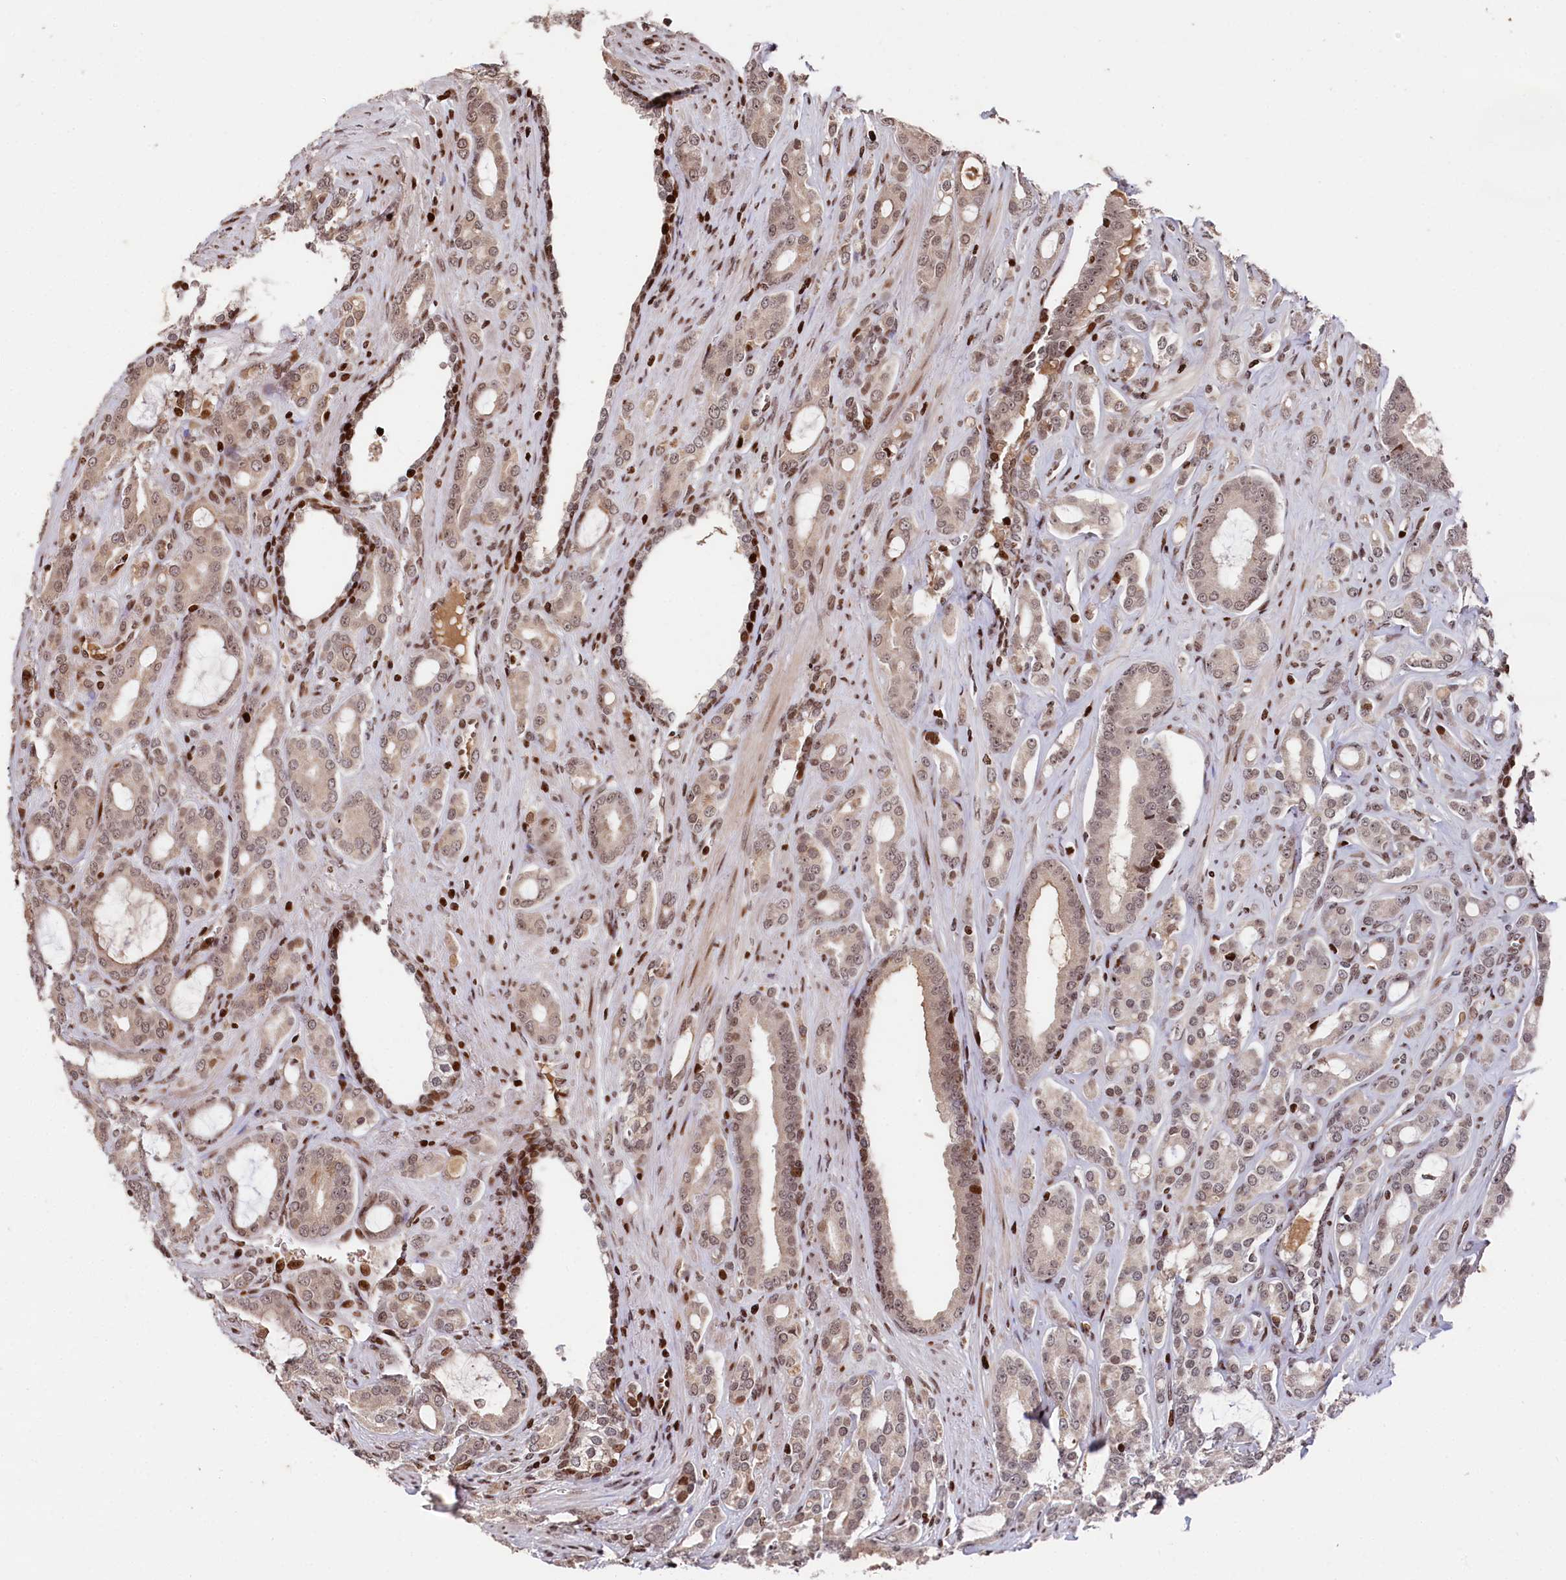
{"staining": {"intensity": "weak", "quantity": "<25%", "location": "cytoplasmic/membranous,nuclear"}, "tissue": "prostate cancer", "cell_type": "Tumor cells", "image_type": "cancer", "snomed": [{"axis": "morphology", "description": "Adenocarcinoma, High grade"}, {"axis": "topography", "description": "Prostate"}], "caption": "Tumor cells show no significant protein staining in prostate cancer.", "gene": "MCF2L2", "patient": {"sex": "male", "age": 72}}